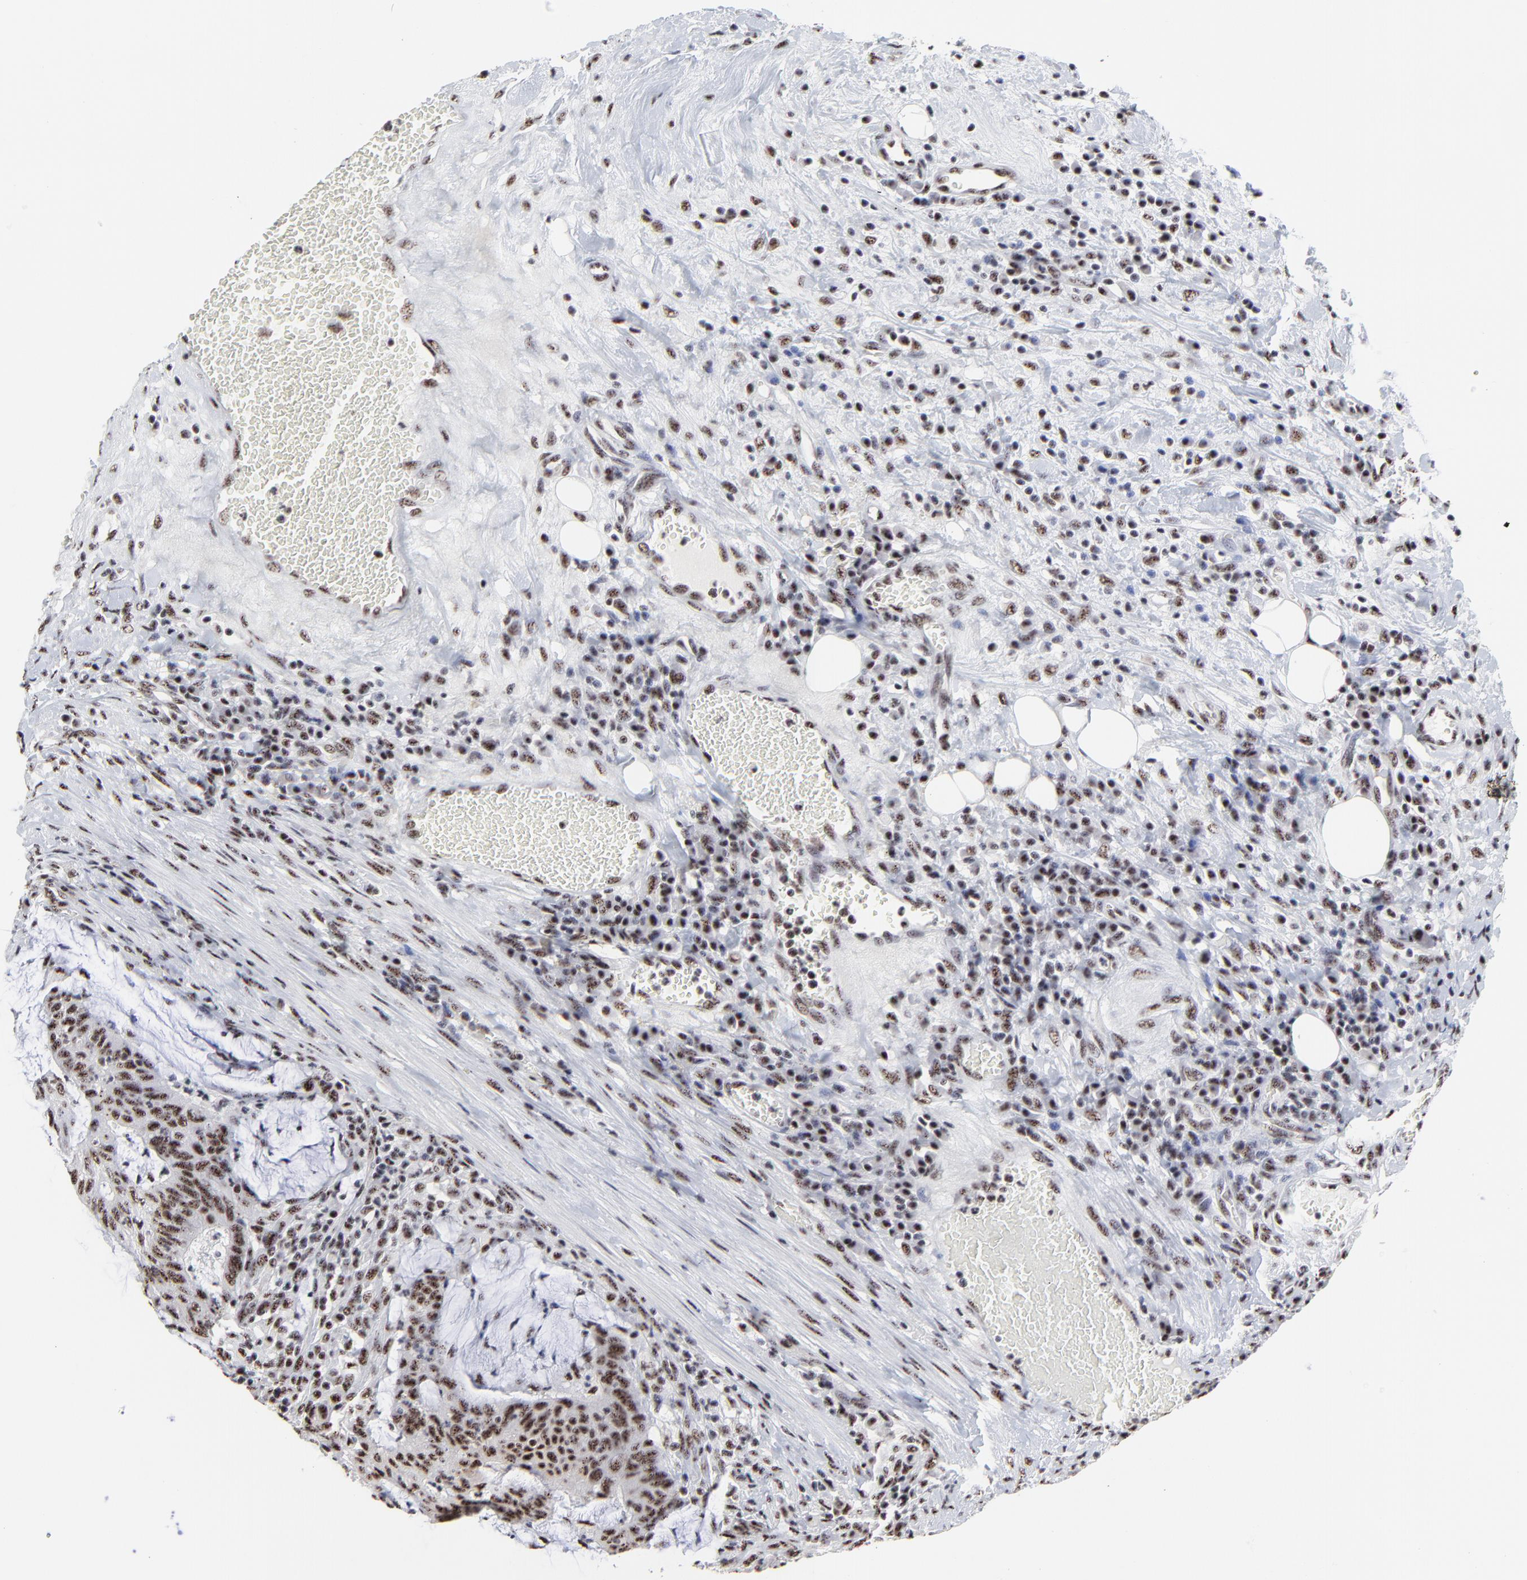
{"staining": {"intensity": "moderate", "quantity": "25%-75%", "location": "nuclear"}, "tissue": "colorectal cancer", "cell_type": "Tumor cells", "image_type": "cancer", "snomed": [{"axis": "morphology", "description": "Adenocarcinoma, NOS"}, {"axis": "topography", "description": "Colon"}], "caption": "Colorectal cancer stained with a brown dye exhibits moderate nuclear positive staining in about 25%-75% of tumor cells.", "gene": "MBD4", "patient": {"sex": "male", "age": 54}}